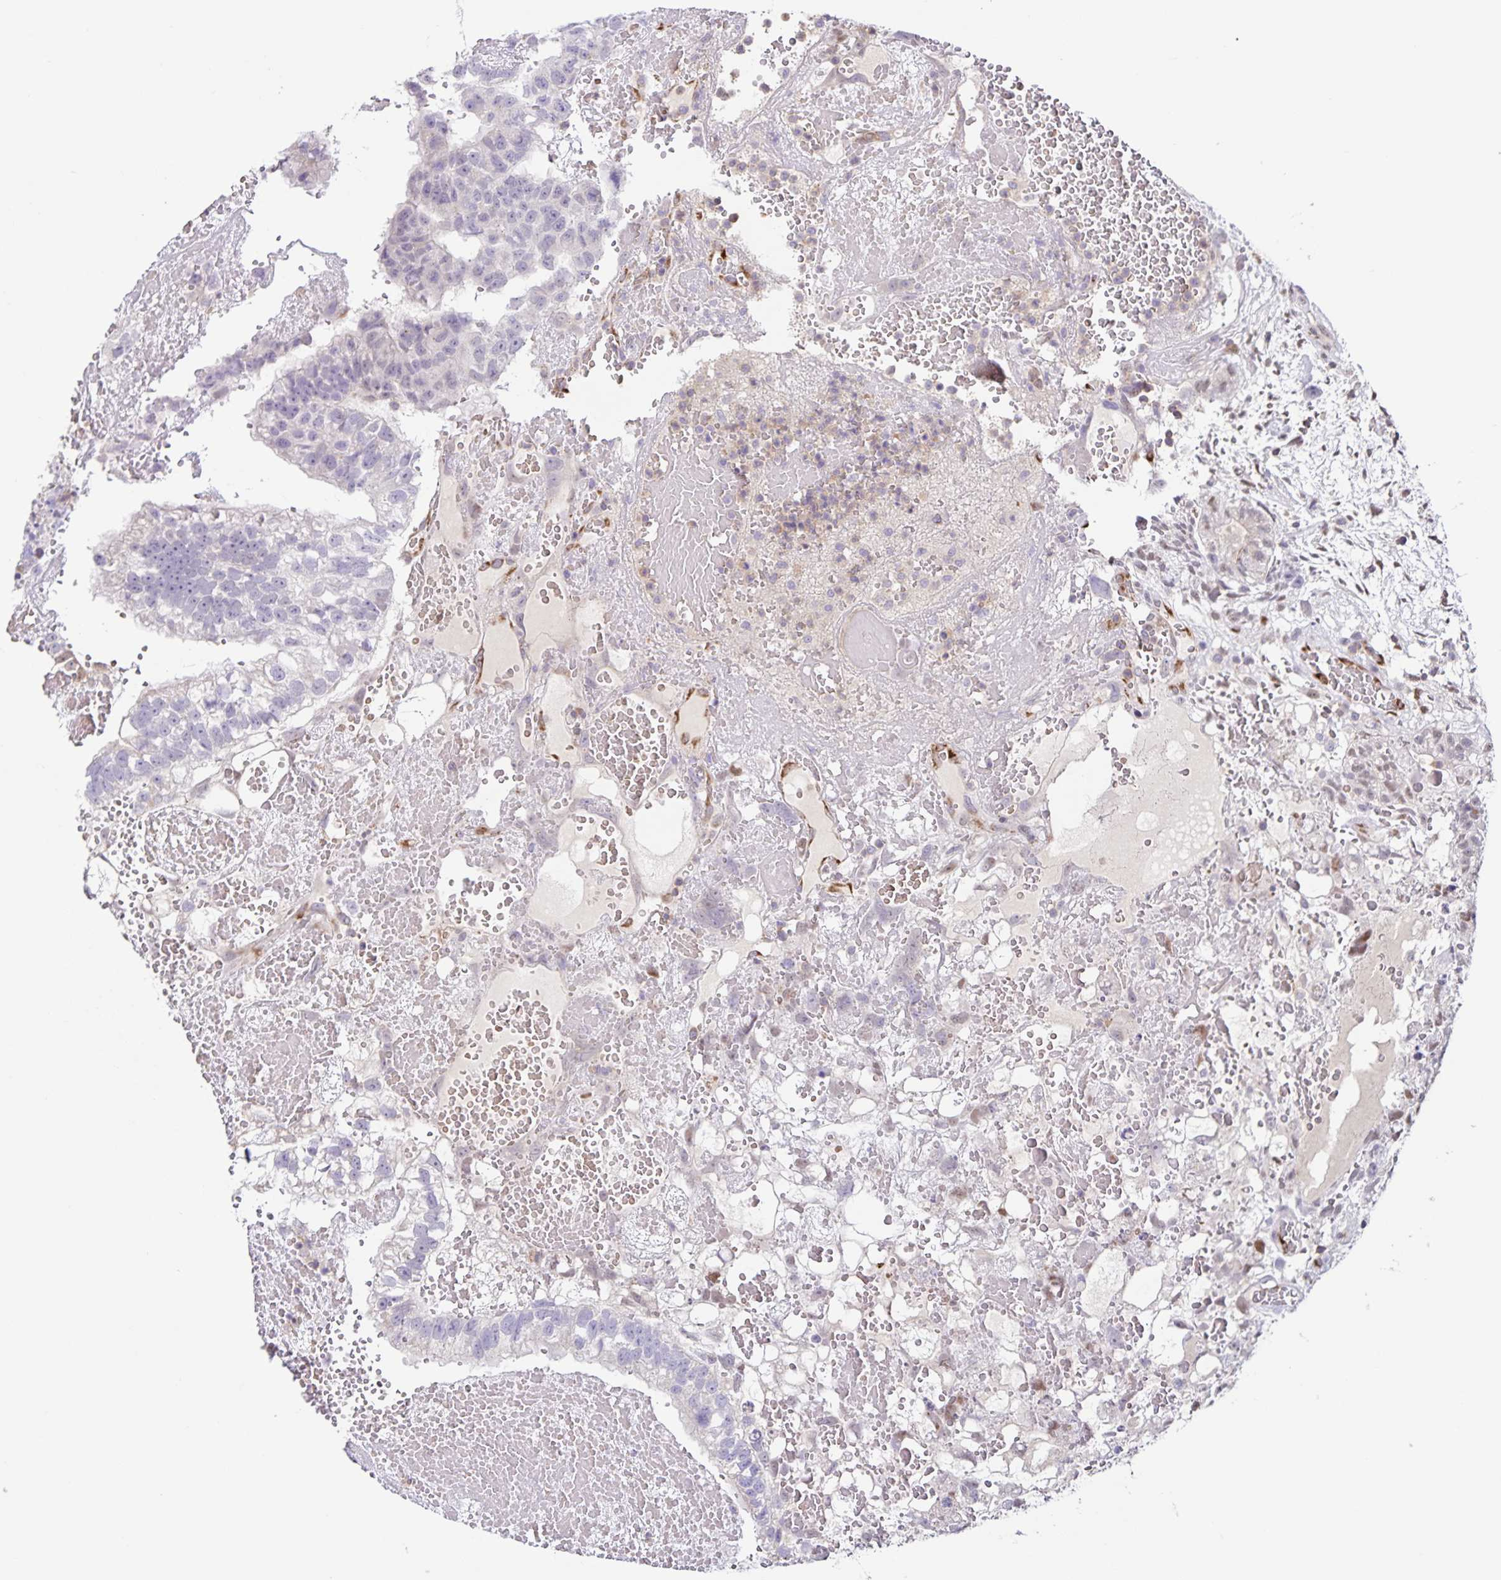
{"staining": {"intensity": "negative", "quantity": "none", "location": "none"}, "tissue": "testis cancer", "cell_type": "Tumor cells", "image_type": "cancer", "snomed": [{"axis": "morphology", "description": "Normal tissue, NOS"}, {"axis": "morphology", "description": "Carcinoma, Embryonal, NOS"}, {"axis": "topography", "description": "Testis"}], "caption": "A high-resolution histopathology image shows IHC staining of embryonal carcinoma (testis), which exhibits no significant positivity in tumor cells.", "gene": "STPG4", "patient": {"sex": "male", "age": 32}}